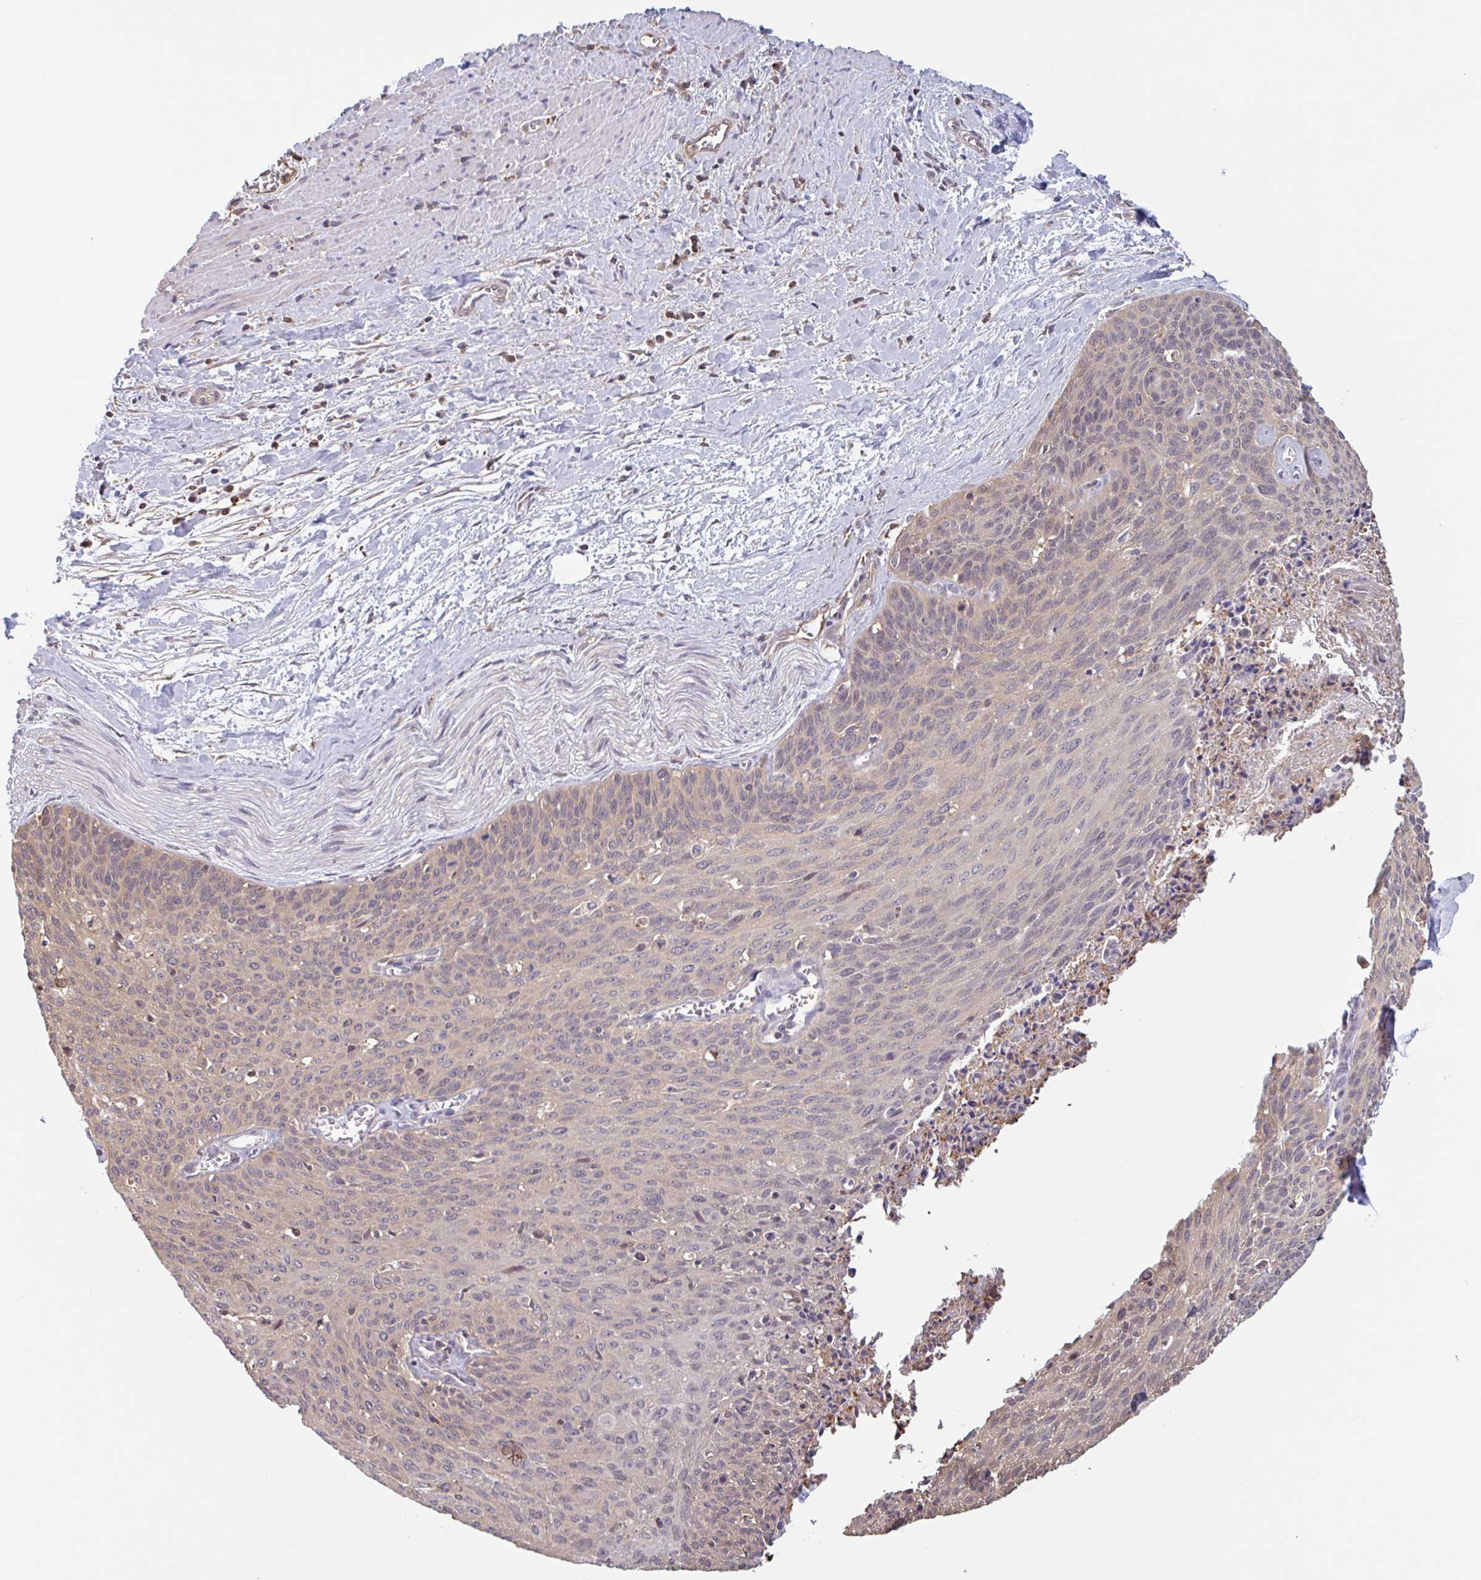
{"staining": {"intensity": "weak", "quantity": "<25%", "location": "cytoplasmic/membranous,nuclear"}, "tissue": "cervical cancer", "cell_type": "Tumor cells", "image_type": "cancer", "snomed": [{"axis": "morphology", "description": "Squamous cell carcinoma, NOS"}, {"axis": "topography", "description": "Cervix"}], "caption": "Immunohistochemistry micrograph of cervical squamous cell carcinoma stained for a protein (brown), which displays no expression in tumor cells. Brightfield microscopy of immunohistochemistry (IHC) stained with DAB (brown) and hematoxylin (blue), captured at high magnification.", "gene": "OTOP2", "patient": {"sex": "female", "age": 55}}